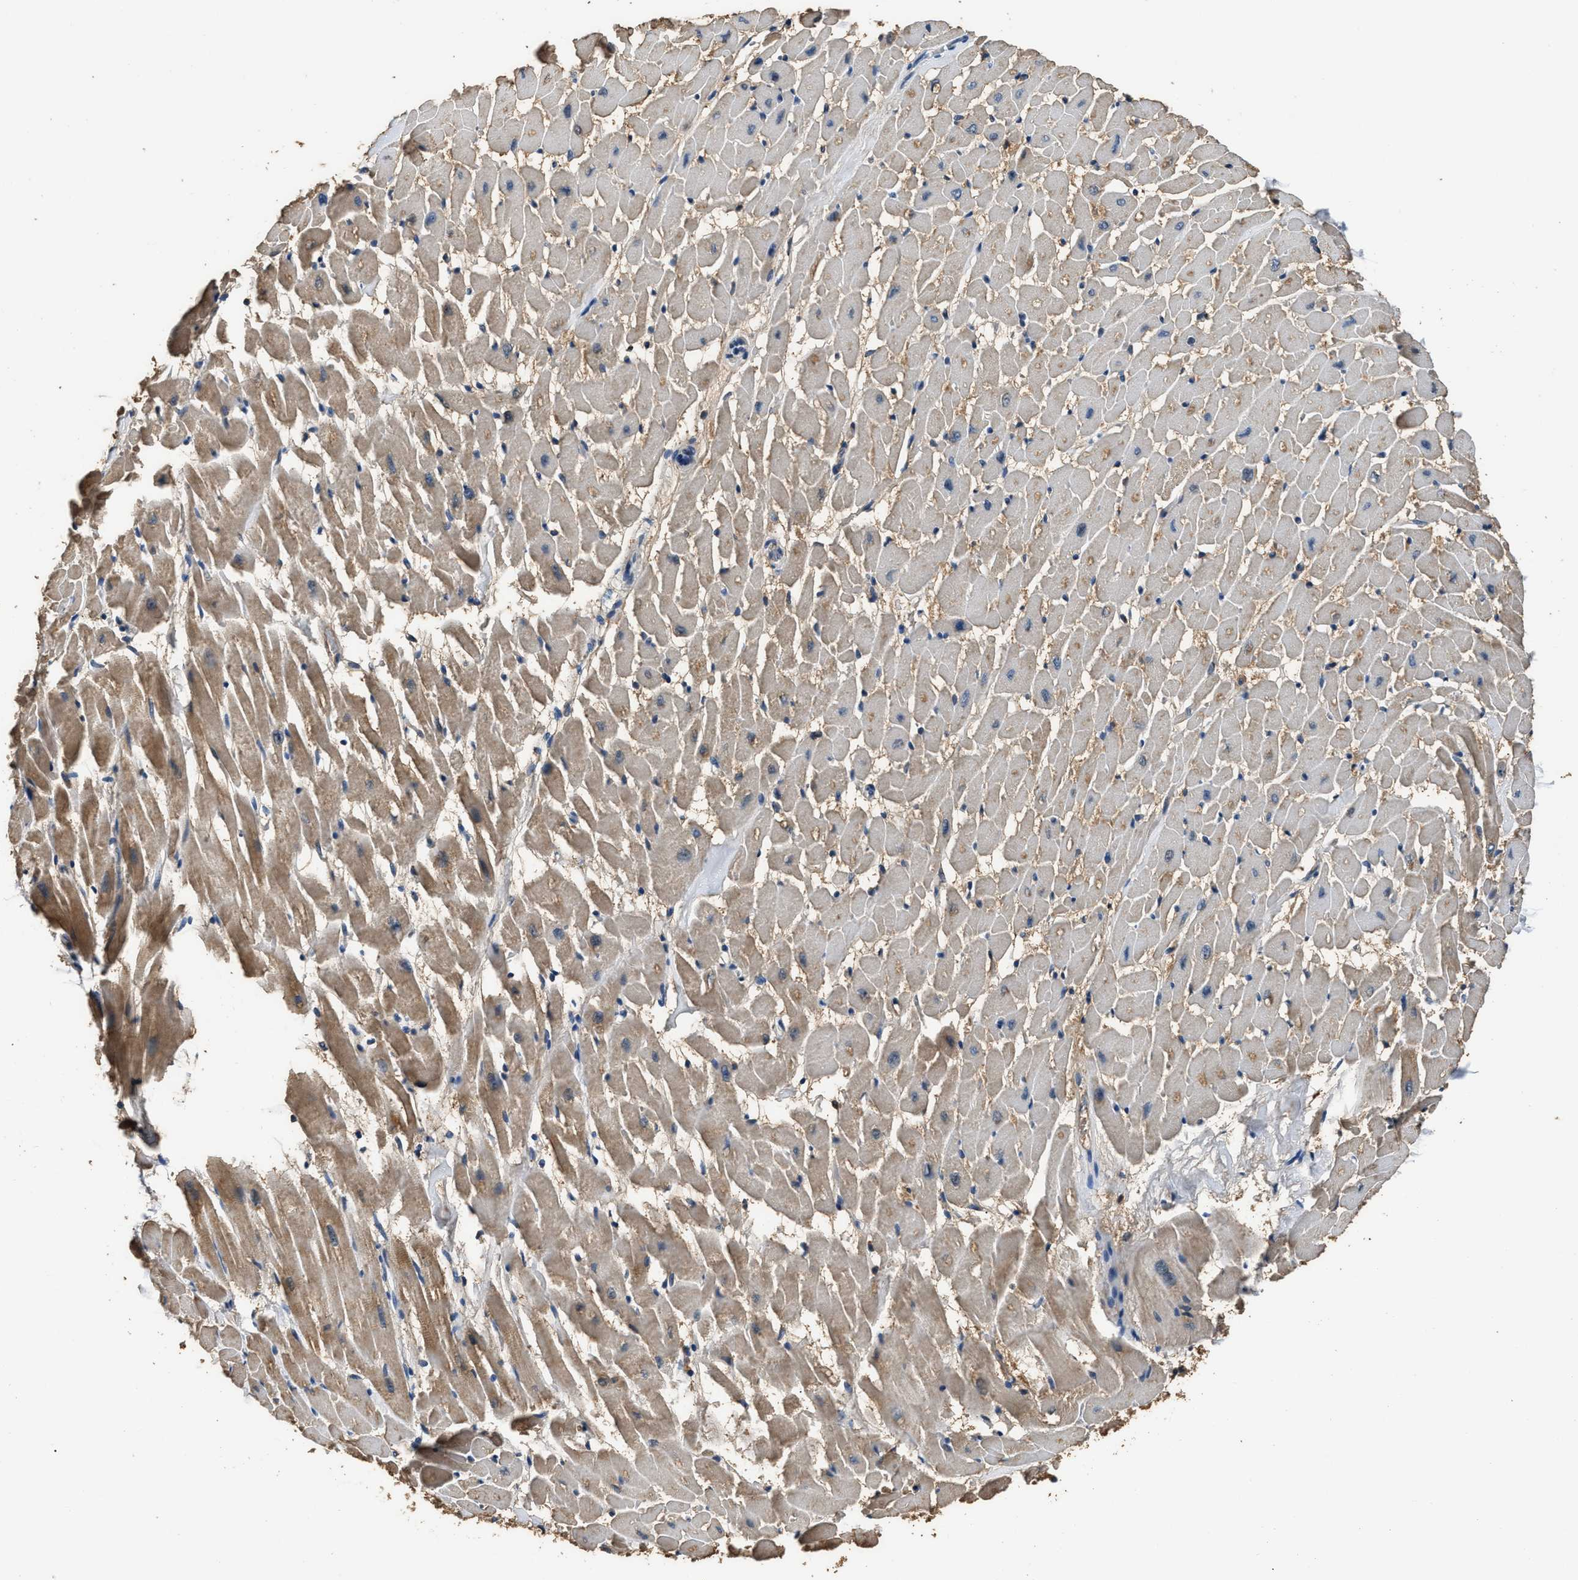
{"staining": {"intensity": "moderate", "quantity": ">75%", "location": "cytoplasmic/membranous"}, "tissue": "heart muscle", "cell_type": "Cardiomyocytes", "image_type": "normal", "snomed": [{"axis": "morphology", "description": "Normal tissue, NOS"}, {"axis": "topography", "description": "Heart"}], "caption": "The image displays staining of normal heart muscle, revealing moderate cytoplasmic/membranous protein staining (brown color) within cardiomyocytes.", "gene": "NSUN5", "patient": {"sex": "male", "age": 45}}